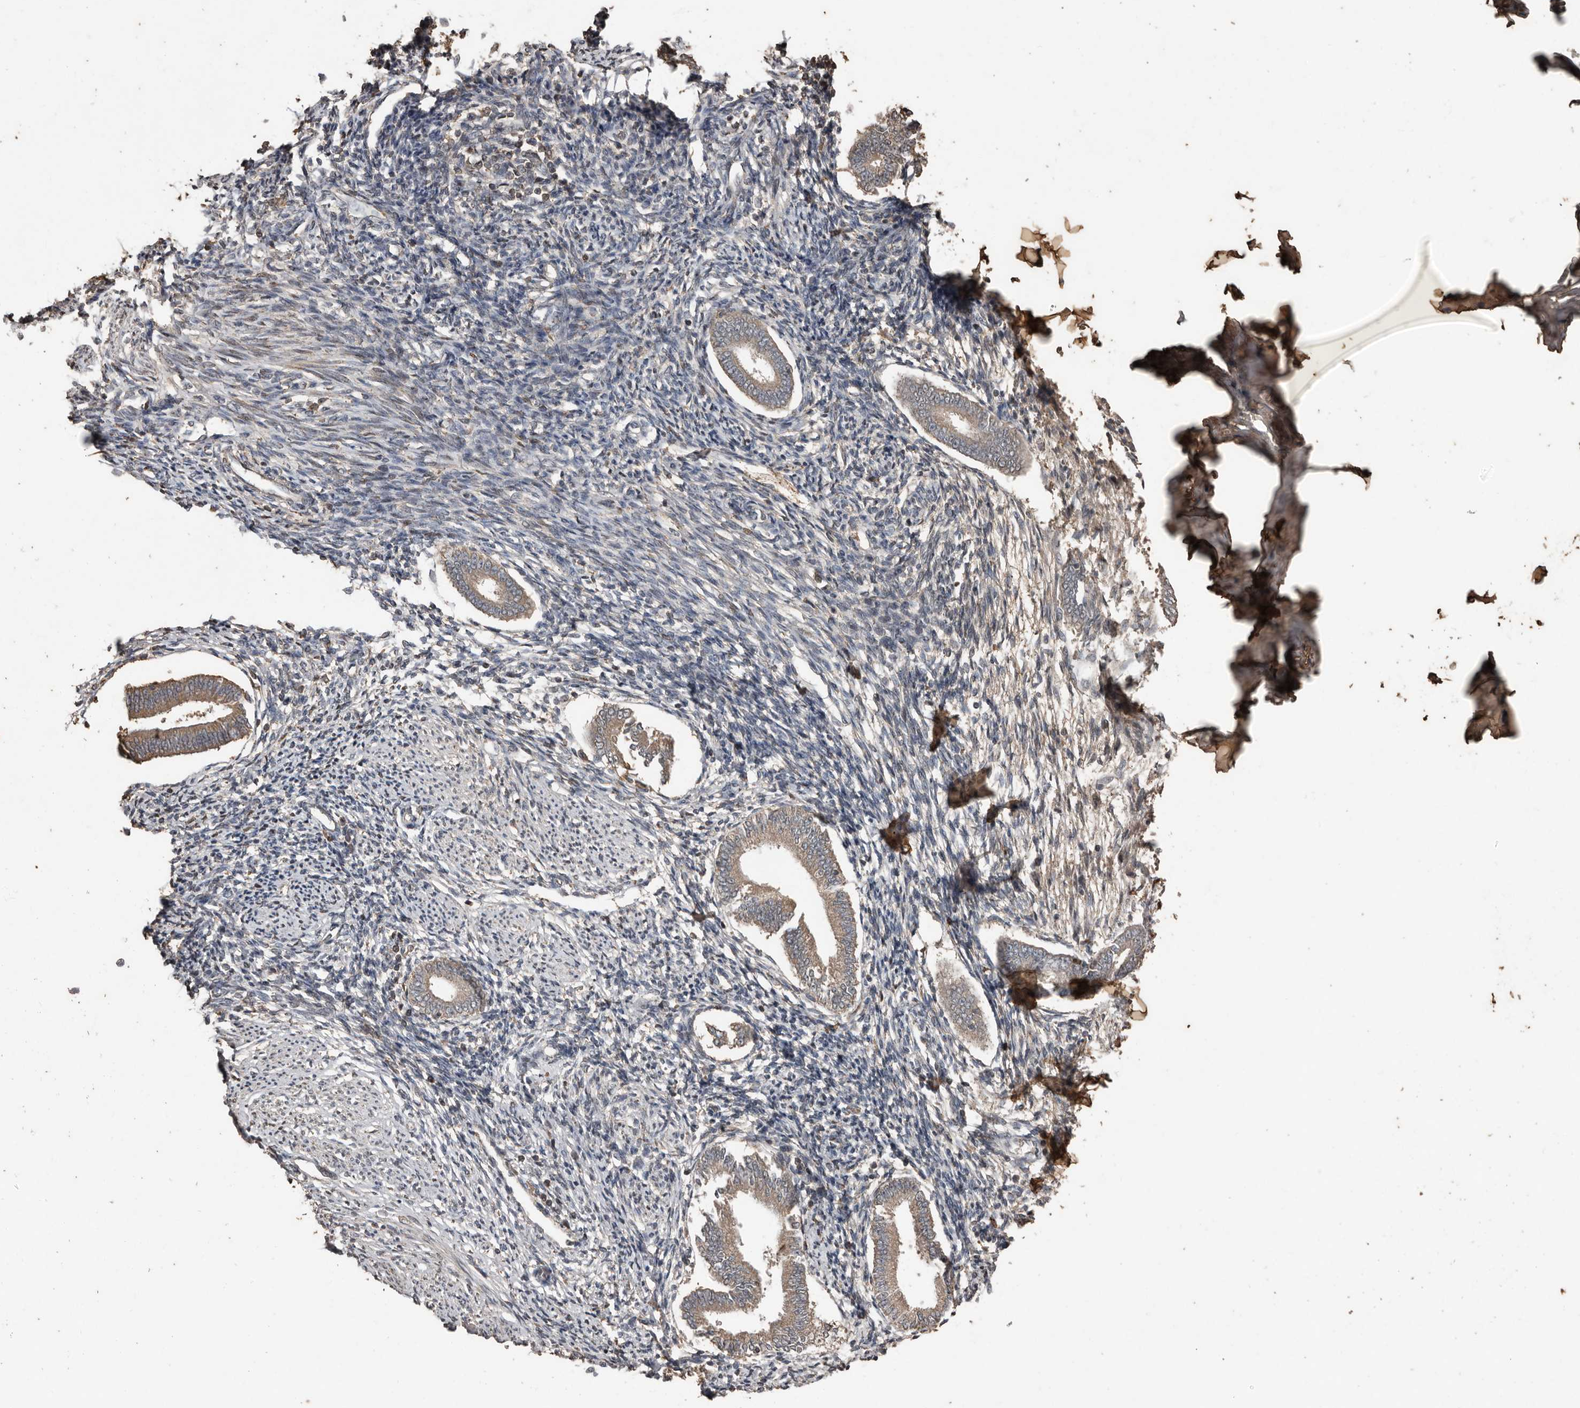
{"staining": {"intensity": "weak", "quantity": "<25%", "location": "cytoplasmic/membranous"}, "tissue": "endometrium", "cell_type": "Cells in endometrial stroma", "image_type": "normal", "snomed": [{"axis": "morphology", "description": "Normal tissue, NOS"}, {"axis": "topography", "description": "Endometrium"}], "caption": "An immunohistochemistry image of normal endometrium is shown. There is no staining in cells in endometrial stroma of endometrium. (Stains: DAB (3,3'-diaminobenzidine) immunohistochemistry with hematoxylin counter stain, Microscopy: brightfield microscopy at high magnification).", "gene": "RANBP17", "patient": {"sex": "female", "age": 56}}